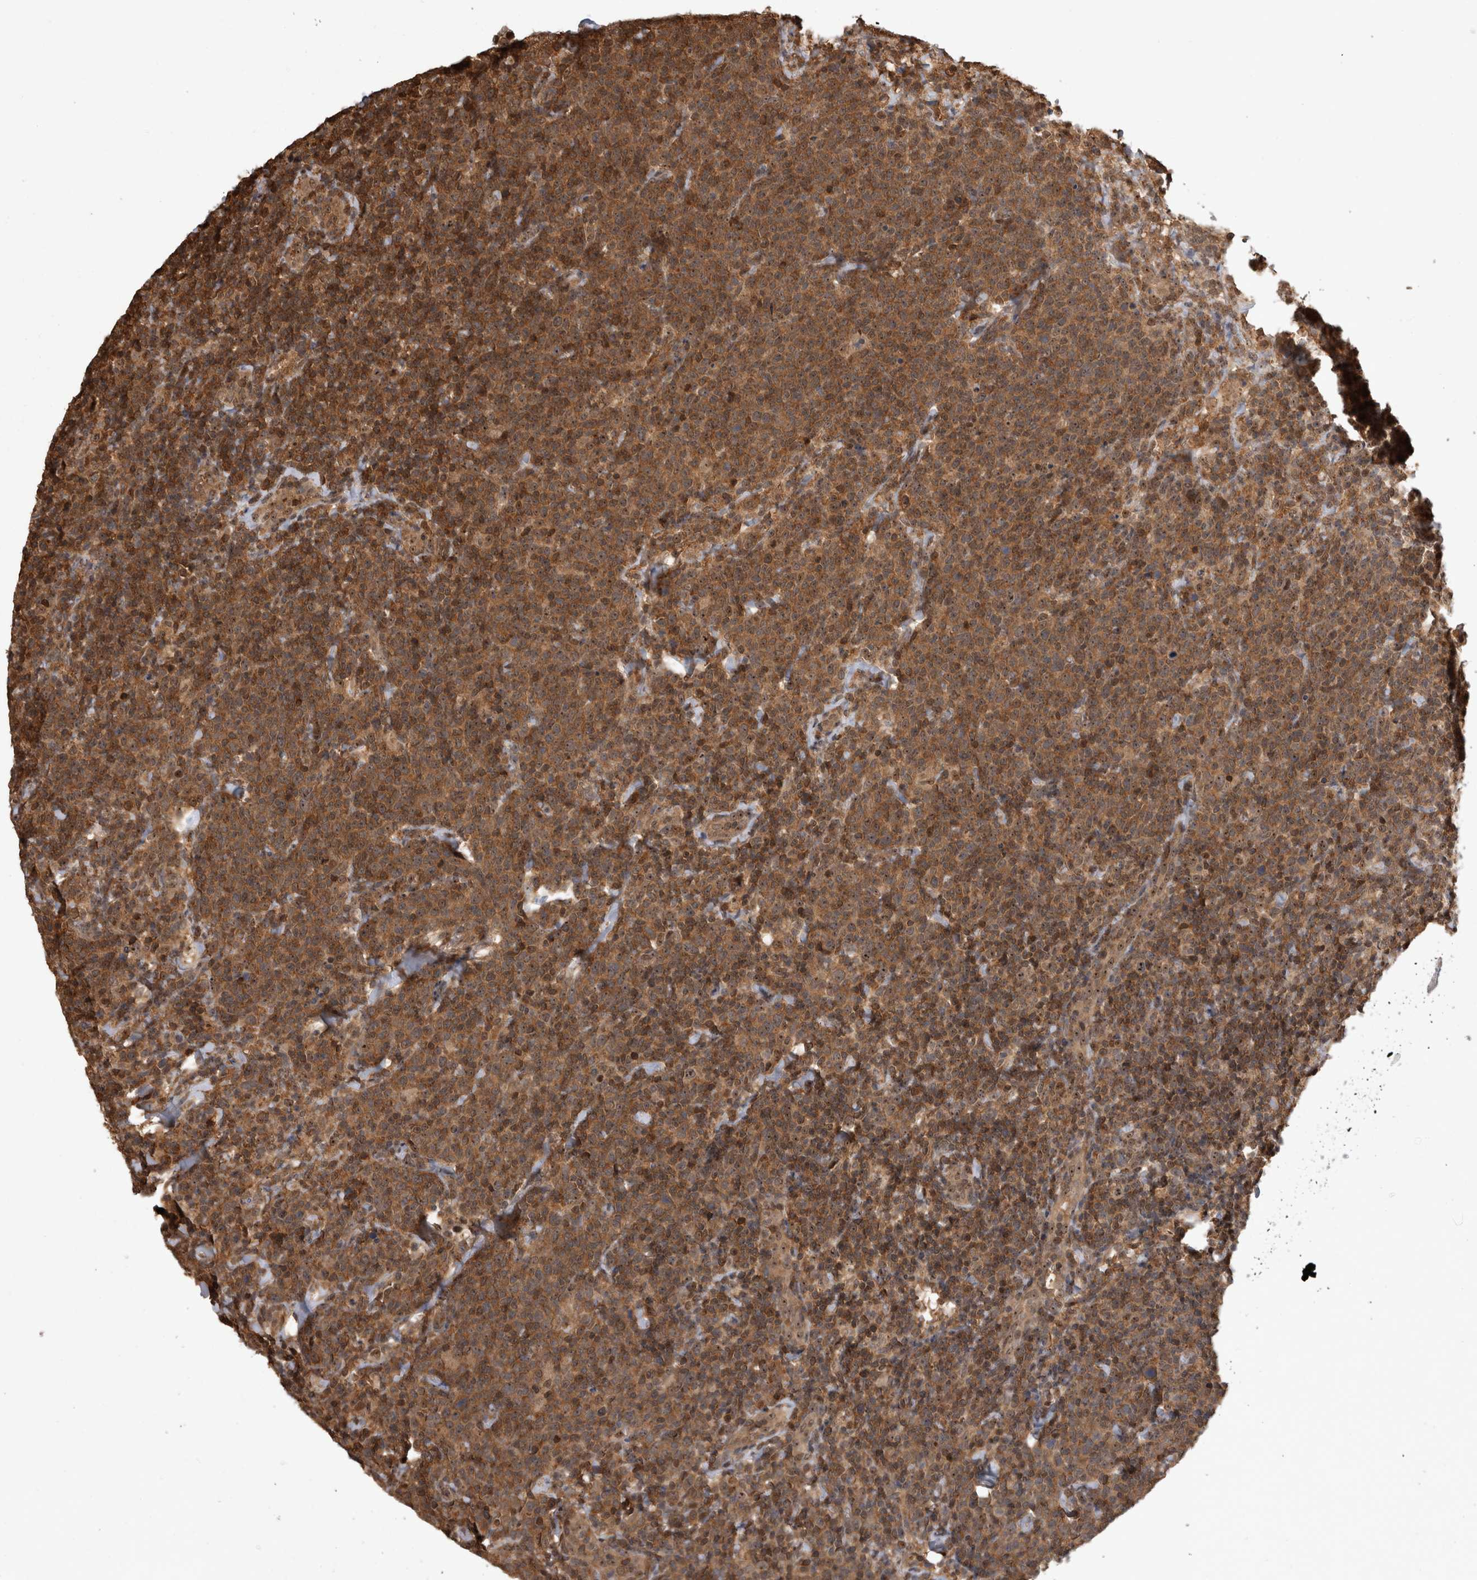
{"staining": {"intensity": "moderate", "quantity": ">75%", "location": "cytoplasmic/membranous,nuclear"}, "tissue": "lymphoma", "cell_type": "Tumor cells", "image_type": "cancer", "snomed": [{"axis": "morphology", "description": "Malignant lymphoma, non-Hodgkin's type, High grade"}, {"axis": "topography", "description": "Lymph node"}], "caption": "DAB (3,3'-diaminobenzidine) immunohistochemical staining of high-grade malignant lymphoma, non-Hodgkin's type reveals moderate cytoplasmic/membranous and nuclear protein positivity in approximately >75% of tumor cells.", "gene": "TDRD7", "patient": {"sex": "male", "age": 61}}